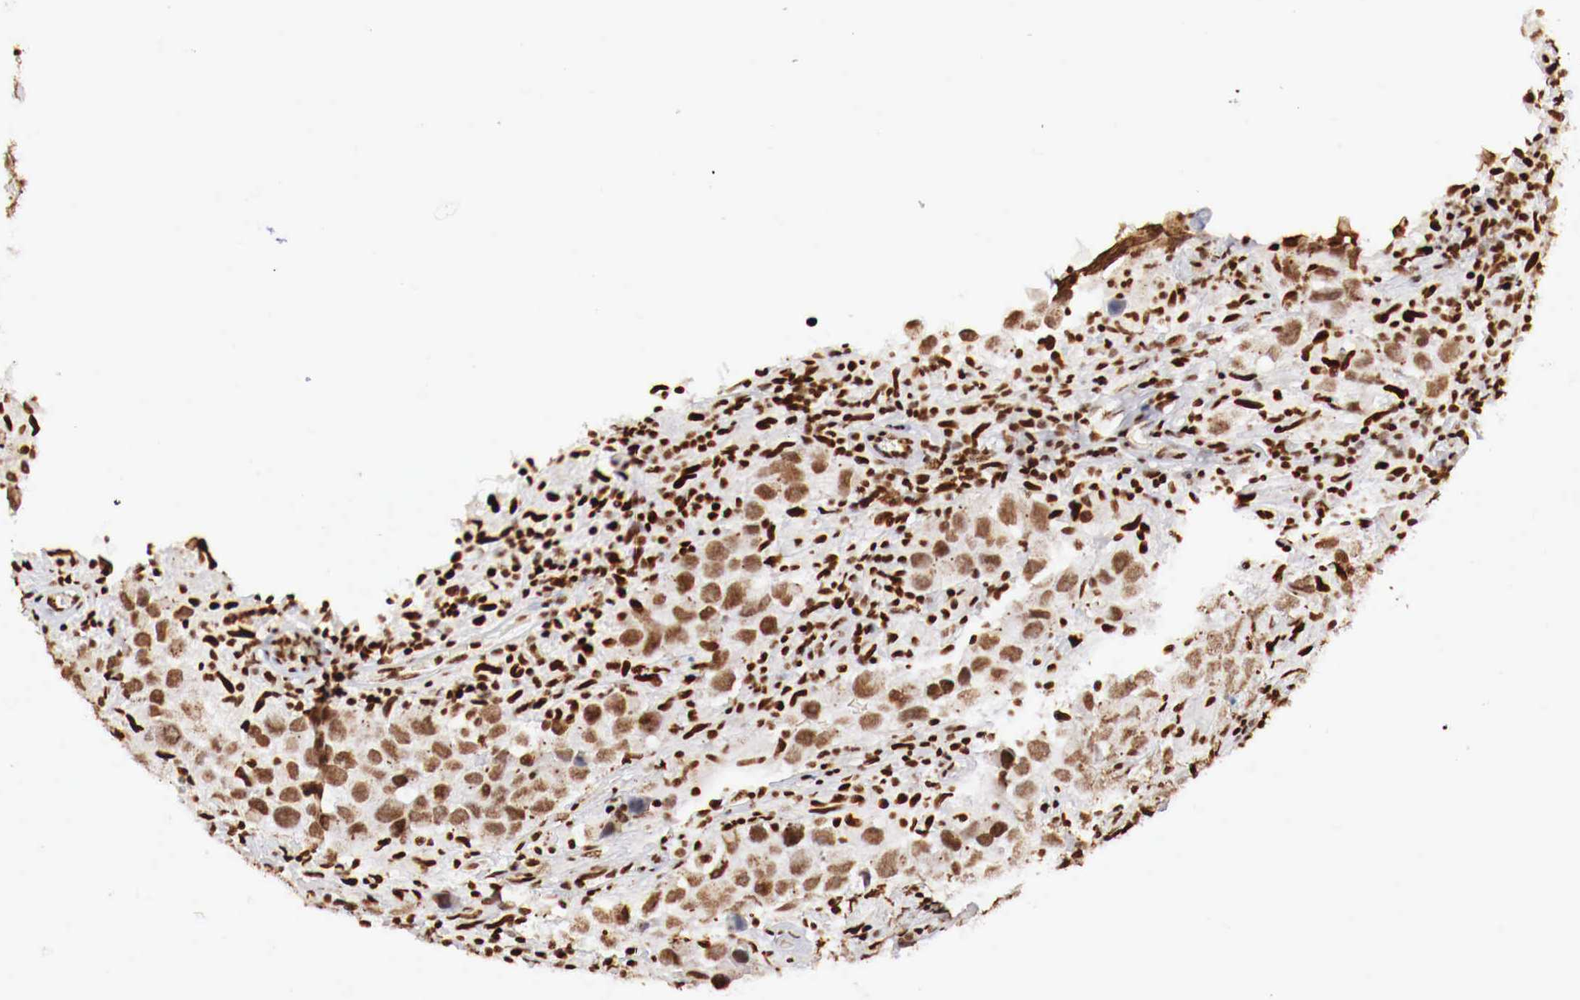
{"staining": {"intensity": "moderate", "quantity": ">75%", "location": "nuclear"}, "tissue": "testis cancer", "cell_type": "Tumor cells", "image_type": "cancer", "snomed": [{"axis": "morphology", "description": "Carcinoma, Embryonal, NOS"}, {"axis": "topography", "description": "Testis"}], "caption": "DAB immunohistochemical staining of human testis embryonal carcinoma demonstrates moderate nuclear protein expression in approximately >75% of tumor cells. The staining was performed using DAB to visualize the protein expression in brown, while the nuclei were stained in blue with hematoxylin (Magnification: 20x).", "gene": "MAX", "patient": {"sex": "male", "age": 21}}